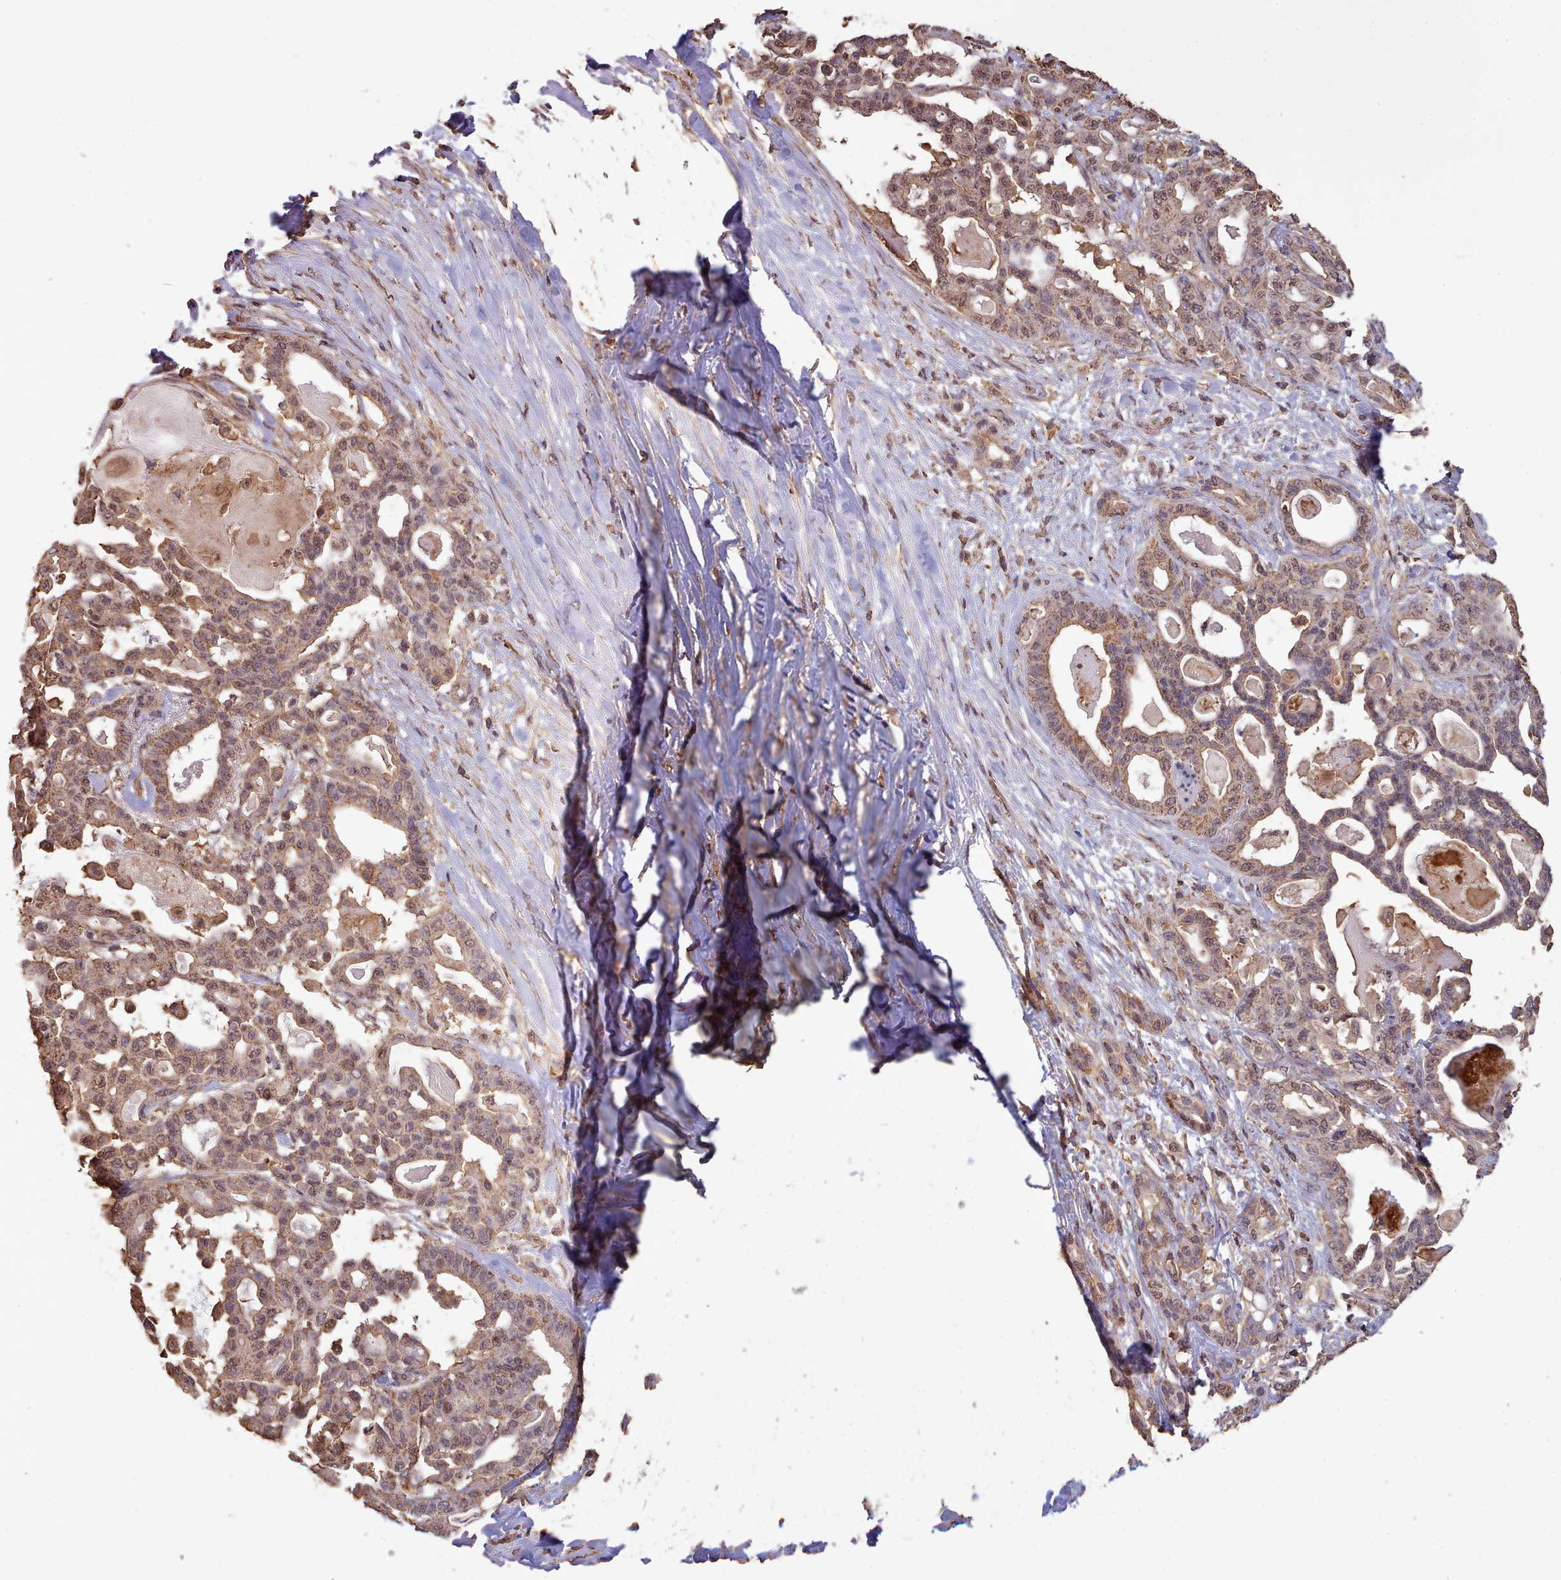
{"staining": {"intensity": "moderate", "quantity": ">75%", "location": "cytoplasmic/membranous,nuclear"}, "tissue": "pancreatic cancer", "cell_type": "Tumor cells", "image_type": "cancer", "snomed": [{"axis": "morphology", "description": "Adenocarcinoma, NOS"}, {"axis": "topography", "description": "Pancreas"}], "caption": "High-magnification brightfield microscopy of adenocarcinoma (pancreatic) stained with DAB (3,3'-diaminobenzidine) (brown) and counterstained with hematoxylin (blue). tumor cells exhibit moderate cytoplasmic/membranous and nuclear staining is identified in about>75% of cells. The staining is performed using DAB (3,3'-diaminobenzidine) brown chromogen to label protein expression. The nuclei are counter-stained blue using hematoxylin.", "gene": "METRN", "patient": {"sex": "male", "age": 63}}